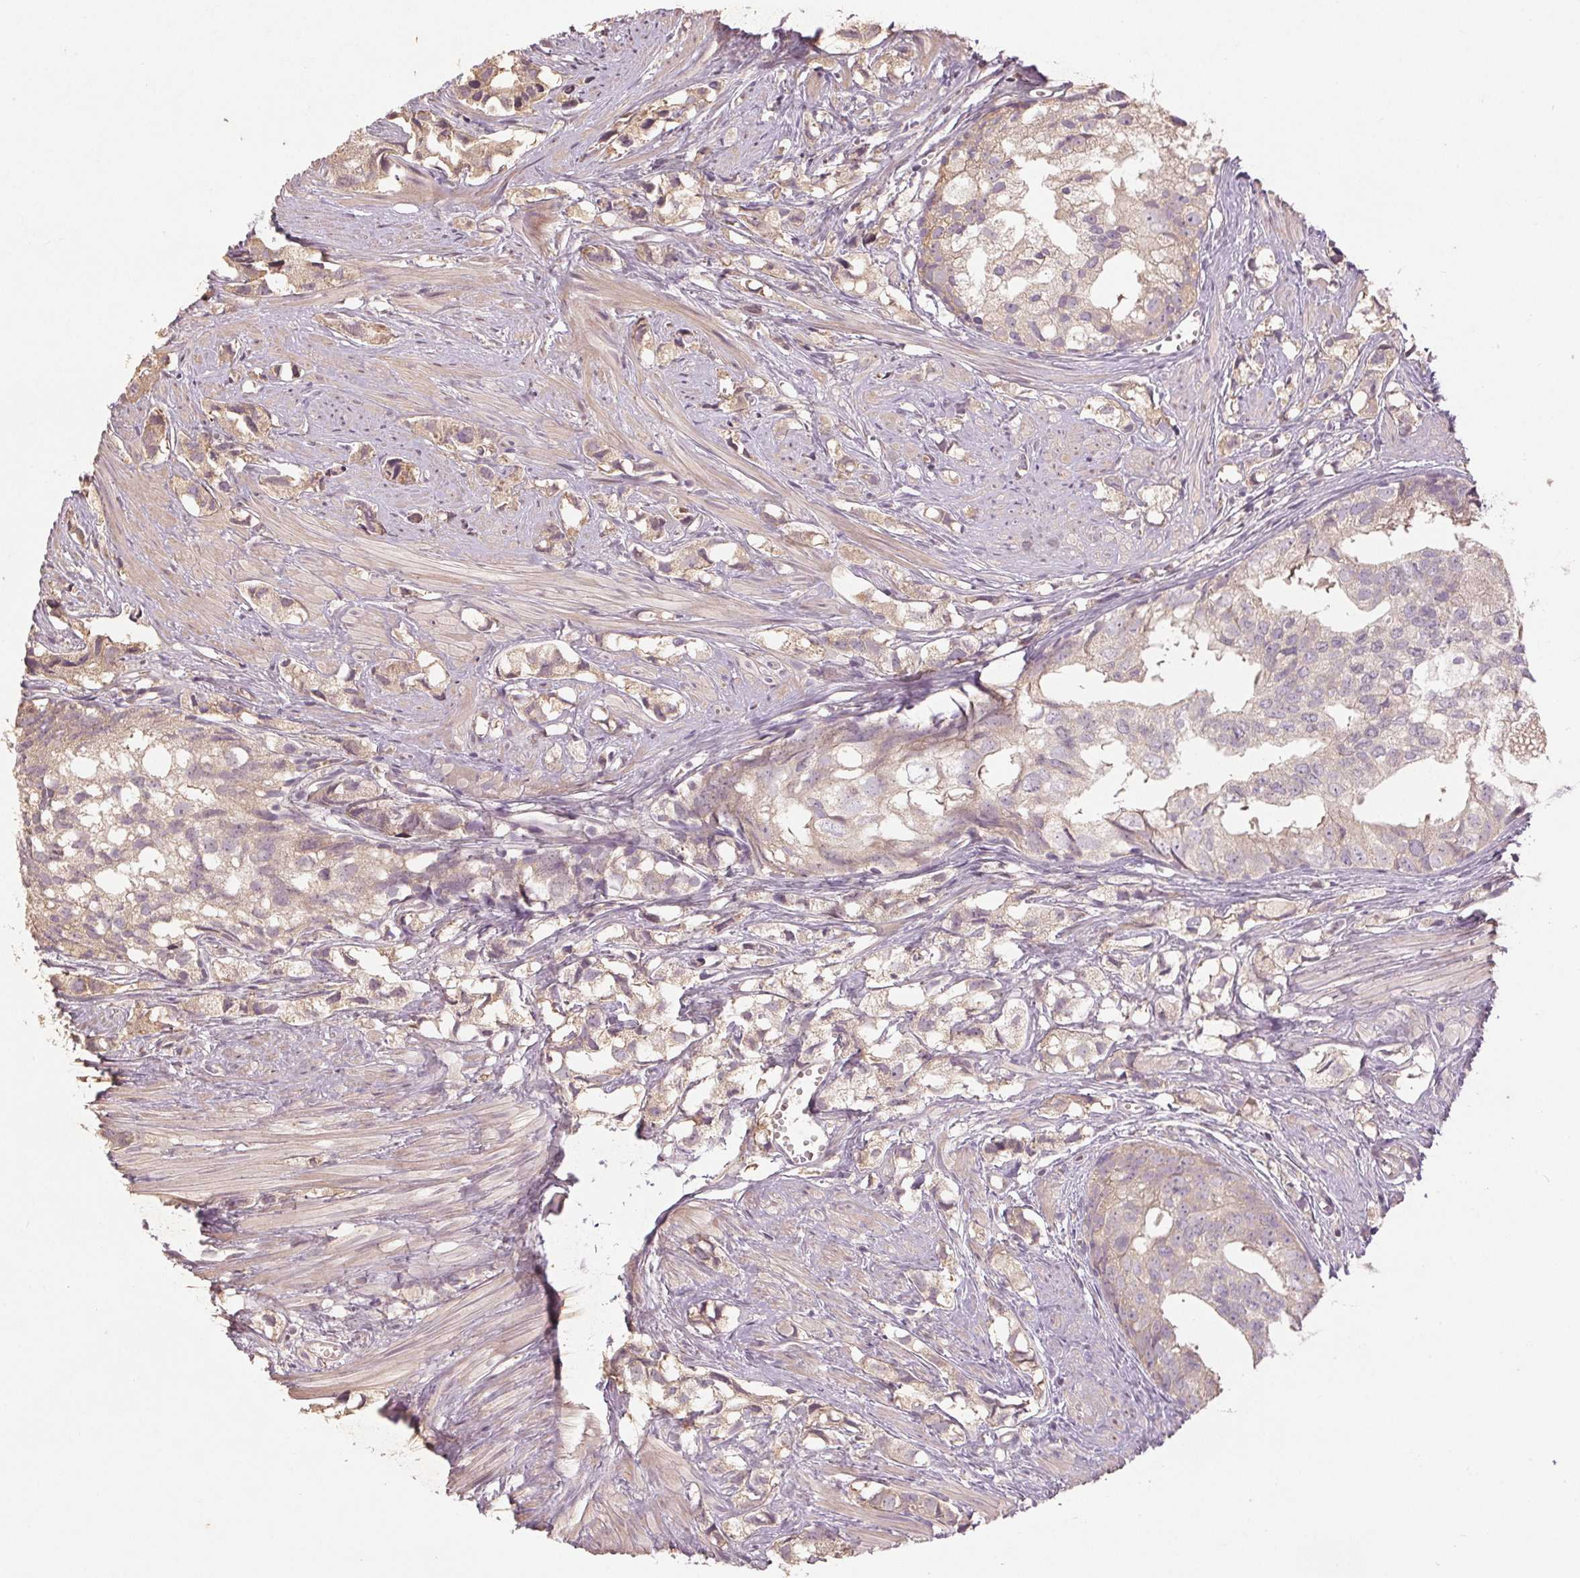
{"staining": {"intensity": "weak", "quantity": "25%-75%", "location": "cytoplasmic/membranous"}, "tissue": "prostate cancer", "cell_type": "Tumor cells", "image_type": "cancer", "snomed": [{"axis": "morphology", "description": "Adenocarcinoma, High grade"}, {"axis": "topography", "description": "Prostate"}], "caption": "The immunohistochemical stain labels weak cytoplasmic/membranous staining in tumor cells of high-grade adenocarcinoma (prostate) tissue. Using DAB (brown) and hematoxylin (blue) stains, captured at high magnification using brightfield microscopy.", "gene": "COX14", "patient": {"sex": "male", "age": 58}}